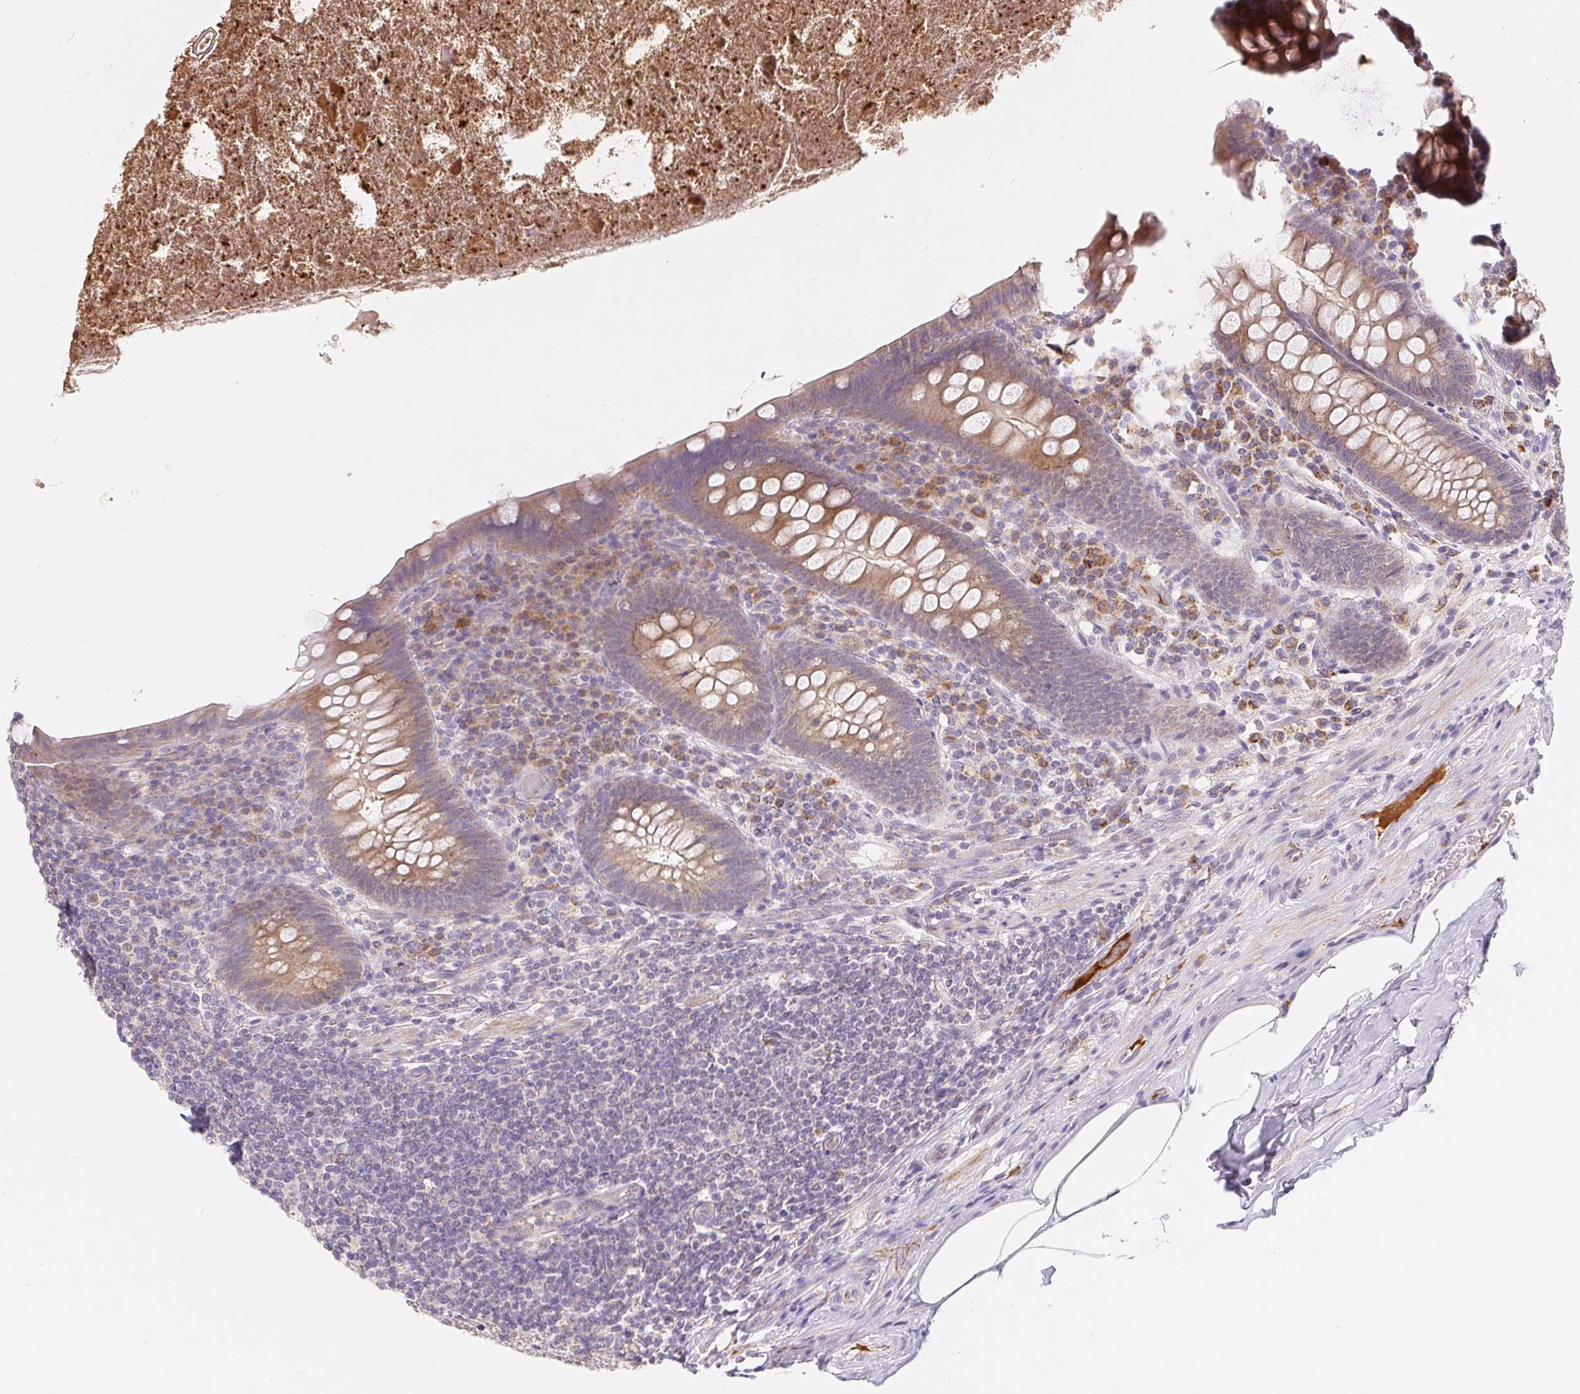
{"staining": {"intensity": "moderate", "quantity": "25%-75%", "location": "cytoplasmic/membranous"}, "tissue": "appendix", "cell_type": "Glandular cells", "image_type": "normal", "snomed": [{"axis": "morphology", "description": "Normal tissue, NOS"}, {"axis": "topography", "description": "Appendix"}], "caption": "Appendix stained with DAB (3,3'-diaminobenzidine) immunohistochemistry (IHC) shows medium levels of moderate cytoplasmic/membranous expression in approximately 25%-75% of glandular cells.", "gene": "EMC6", "patient": {"sex": "male", "age": 71}}